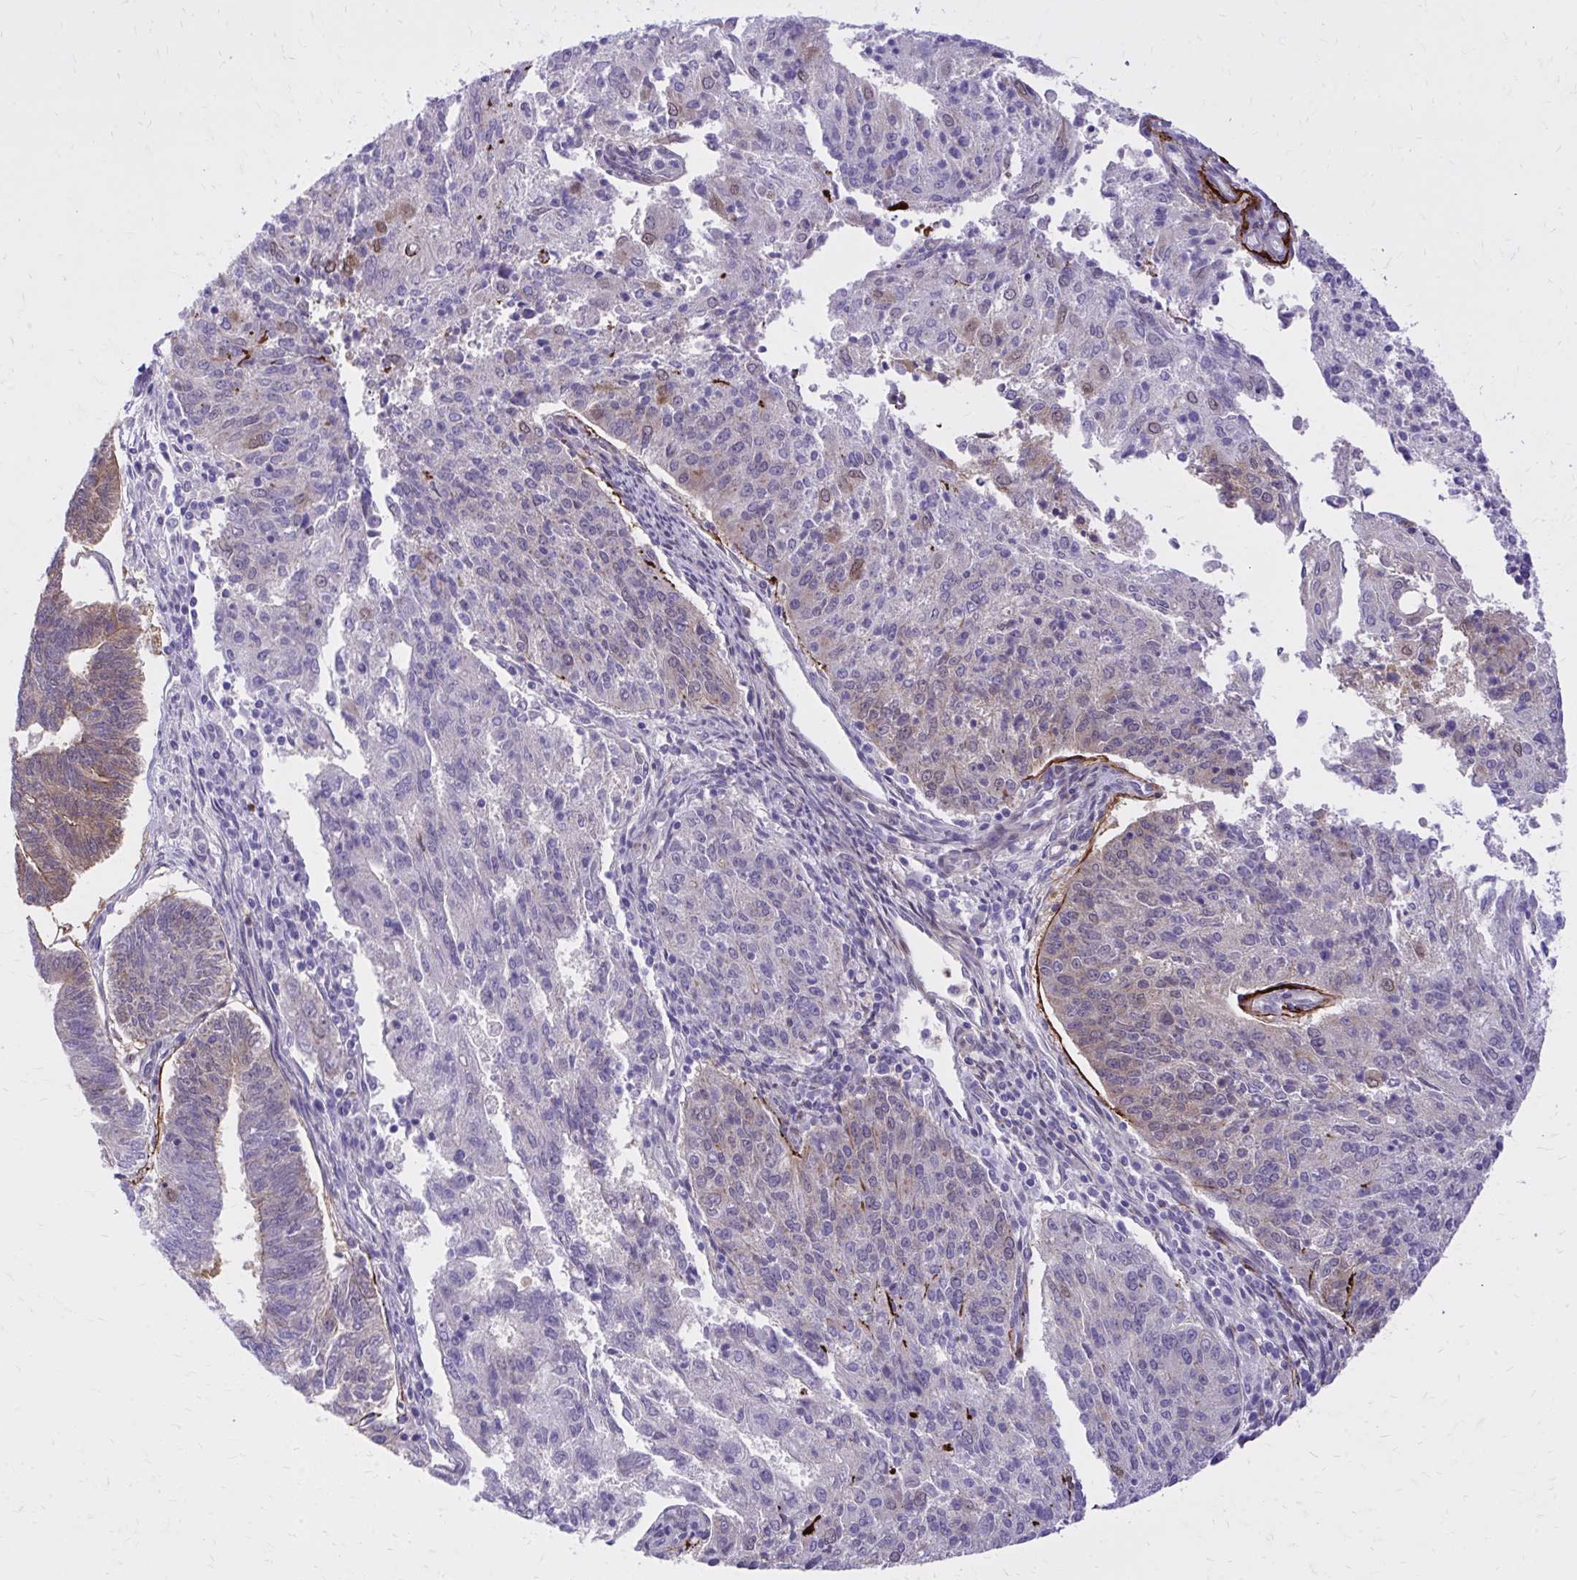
{"staining": {"intensity": "weak", "quantity": "<25%", "location": "cytoplasmic/membranous"}, "tissue": "endometrial cancer", "cell_type": "Tumor cells", "image_type": "cancer", "snomed": [{"axis": "morphology", "description": "Adenocarcinoma, NOS"}, {"axis": "topography", "description": "Endometrium"}], "caption": "Tumor cells are negative for brown protein staining in endometrial cancer (adenocarcinoma). The staining was performed using DAB to visualize the protein expression in brown, while the nuclei were stained in blue with hematoxylin (Magnification: 20x).", "gene": "ADAMTSL1", "patient": {"sex": "female", "age": 82}}